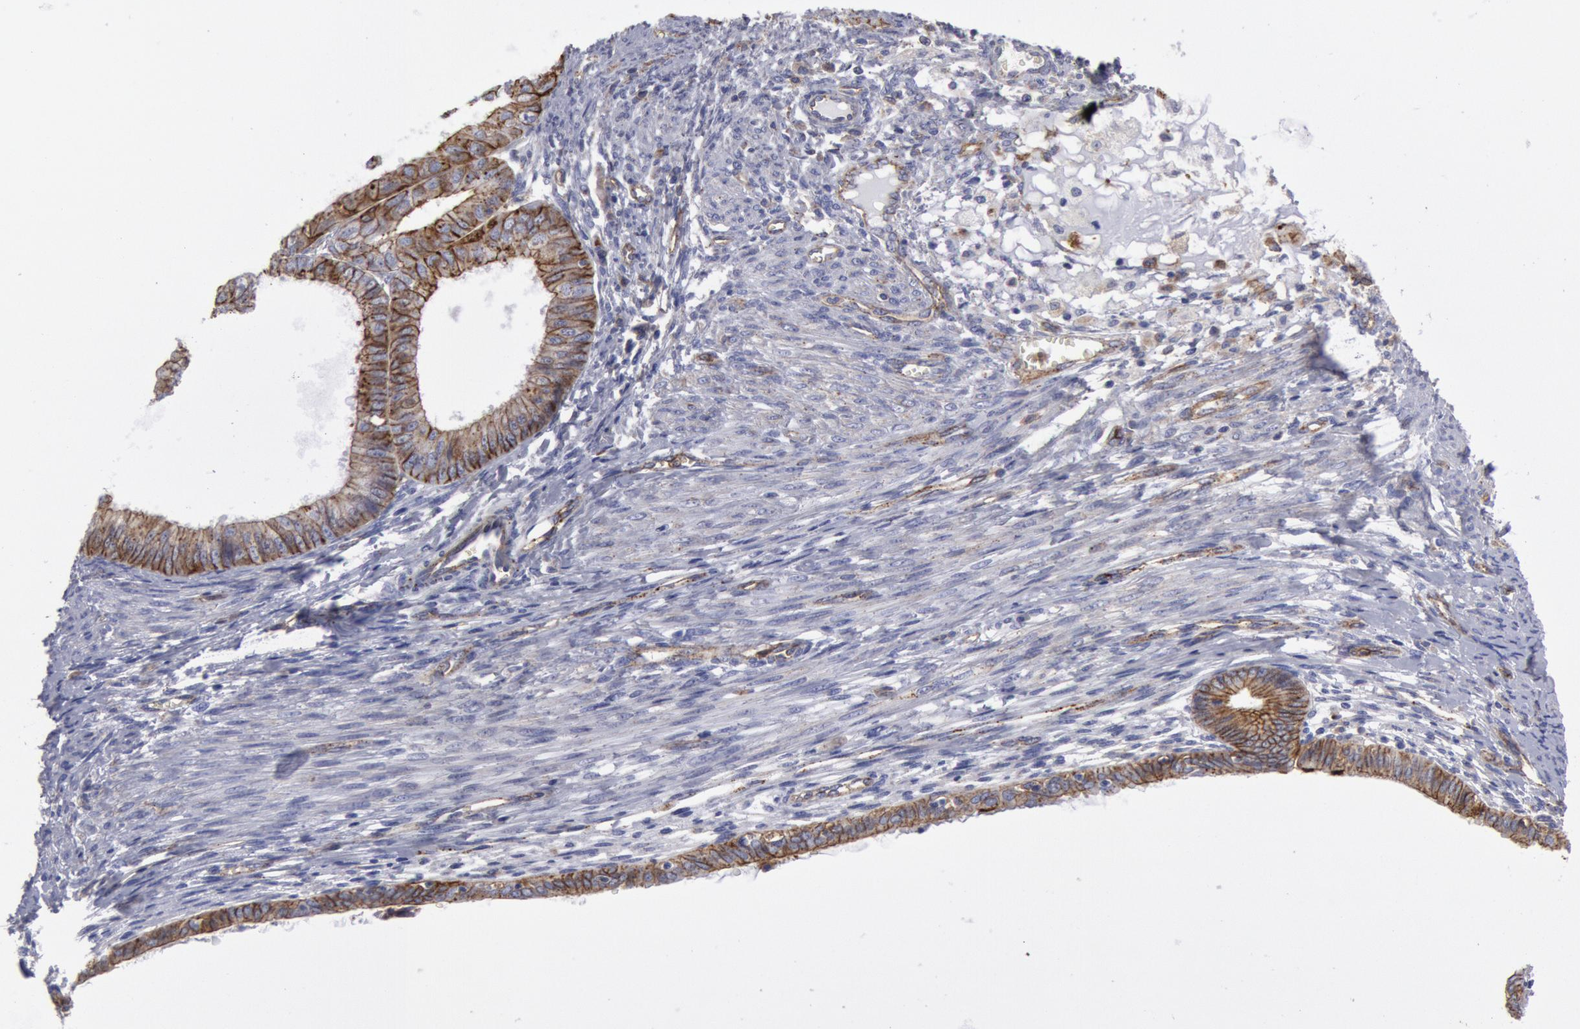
{"staining": {"intensity": "weak", "quantity": ">75%", "location": "cytoplasmic/membranous"}, "tissue": "endometrial cancer", "cell_type": "Tumor cells", "image_type": "cancer", "snomed": [{"axis": "morphology", "description": "Adenocarcinoma, NOS"}, {"axis": "topography", "description": "Endometrium"}], "caption": "Adenocarcinoma (endometrial) tissue displays weak cytoplasmic/membranous staining in approximately >75% of tumor cells", "gene": "FLOT1", "patient": {"sex": "female", "age": 76}}